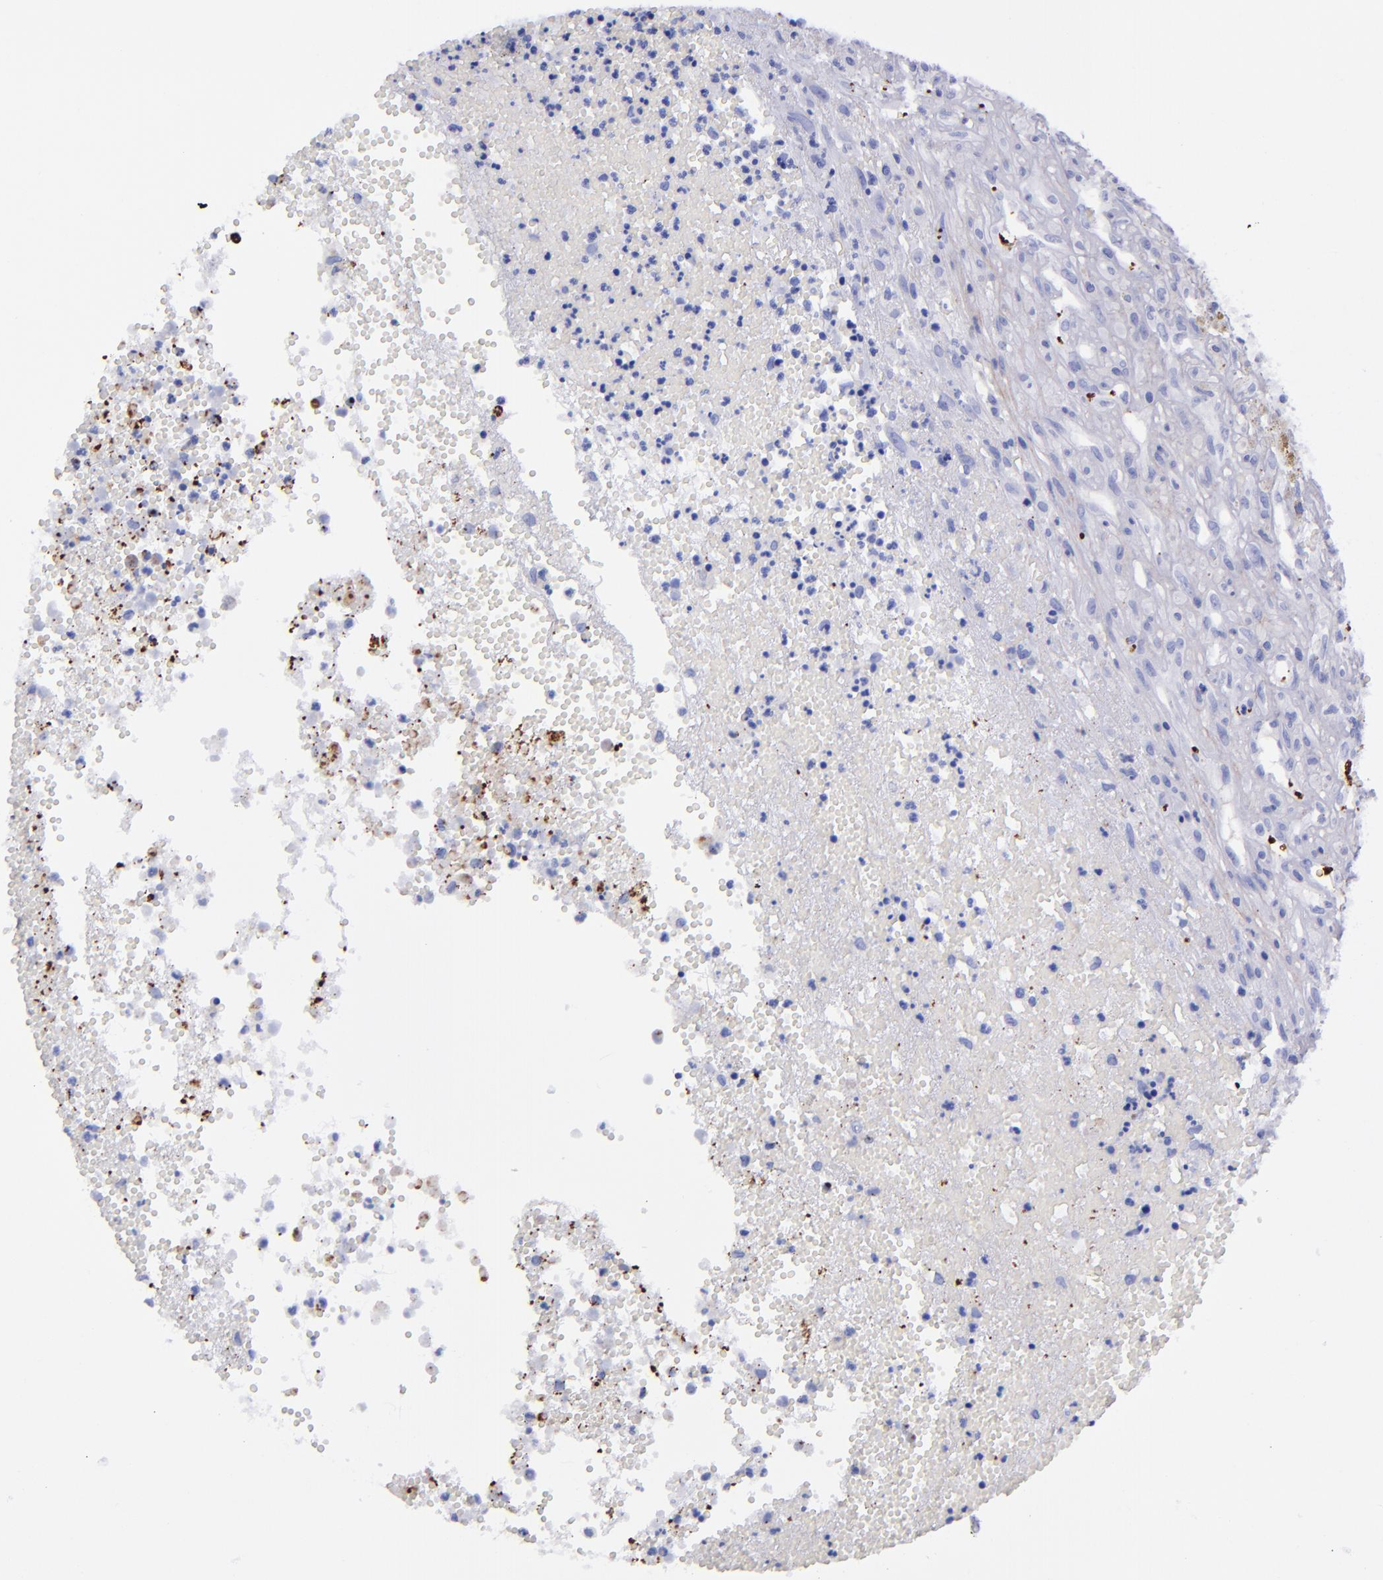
{"staining": {"intensity": "negative", "quantity": "none", "location": "none"}, "tissue": "glioma", "cell_type": "Tumor cells", "image_type": "cancer", "snomed": [{"axis": "morphology", "description": "Glioma, malignant, High grade"}, {"axis": "topography", "description": "Brain"}], "caption": "Photomicrograph shows no protein staining in tumor cells of malignant glioma (high-grade) tissue.", "gene": "EFCAB13", "patient": {"sex": "male", "age": 66}}